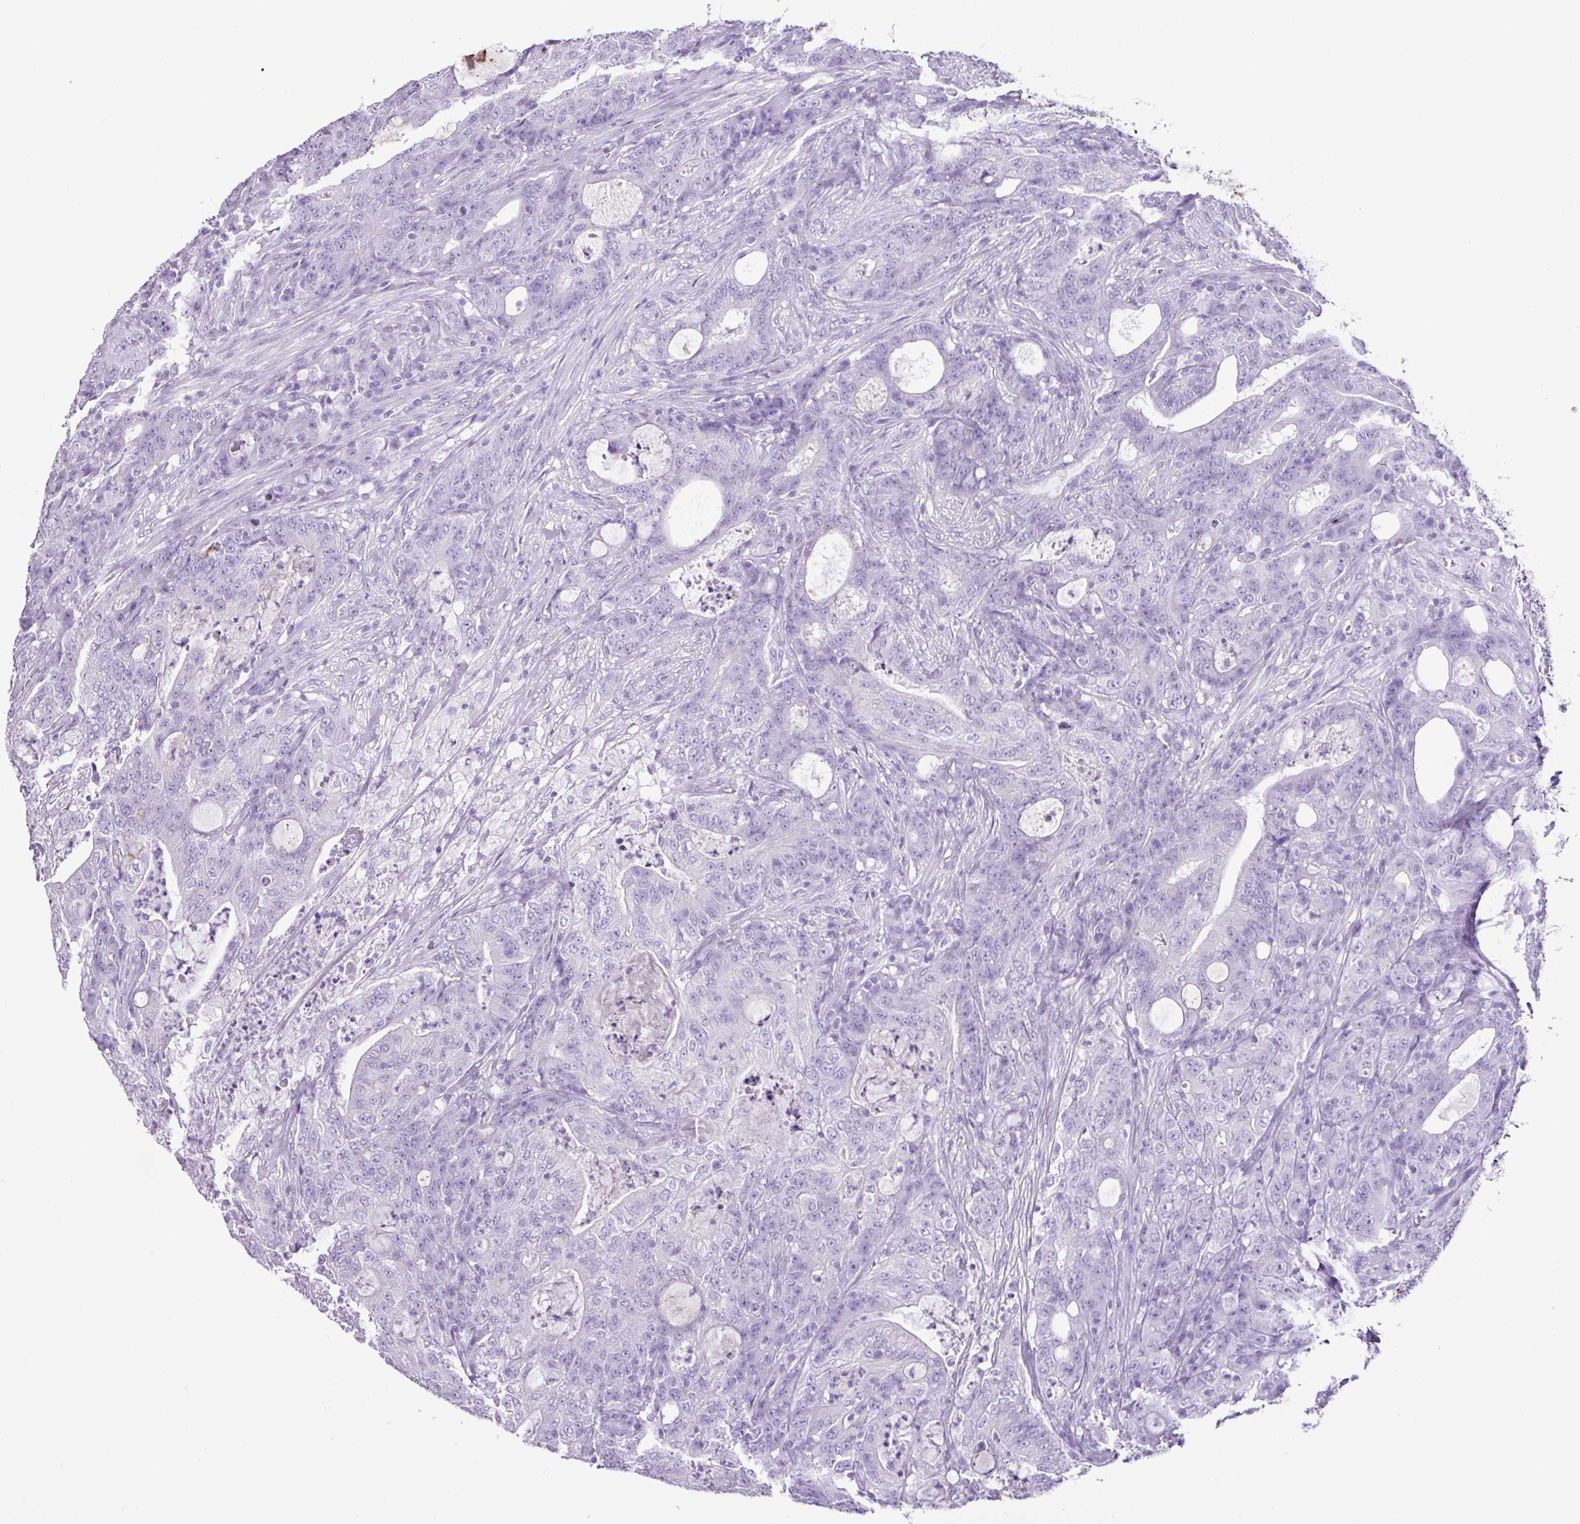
{"staining": {"intensity": "negative", "quantity": "none", "location": "none"}, "tissue": "colorectal cancer", "cell_type": "Tumor cells", "image_type": "cancer", "snomed": [{"axis": "morphology", "description": "Adenocarcinoma, NOS"}, {"axis": "topography", "description": "Colon"}], "caption": "High magnification brightfield microscopy of colorectal cancer (adenocarcinoma) stained with DAB (3,3'-diaminobenzidine) (brown) and counterstained with hematoxylin (blue): tumor cells show no significant expression.", "gene": "PGR", "patient": {"sex": "male", "age": 83}}